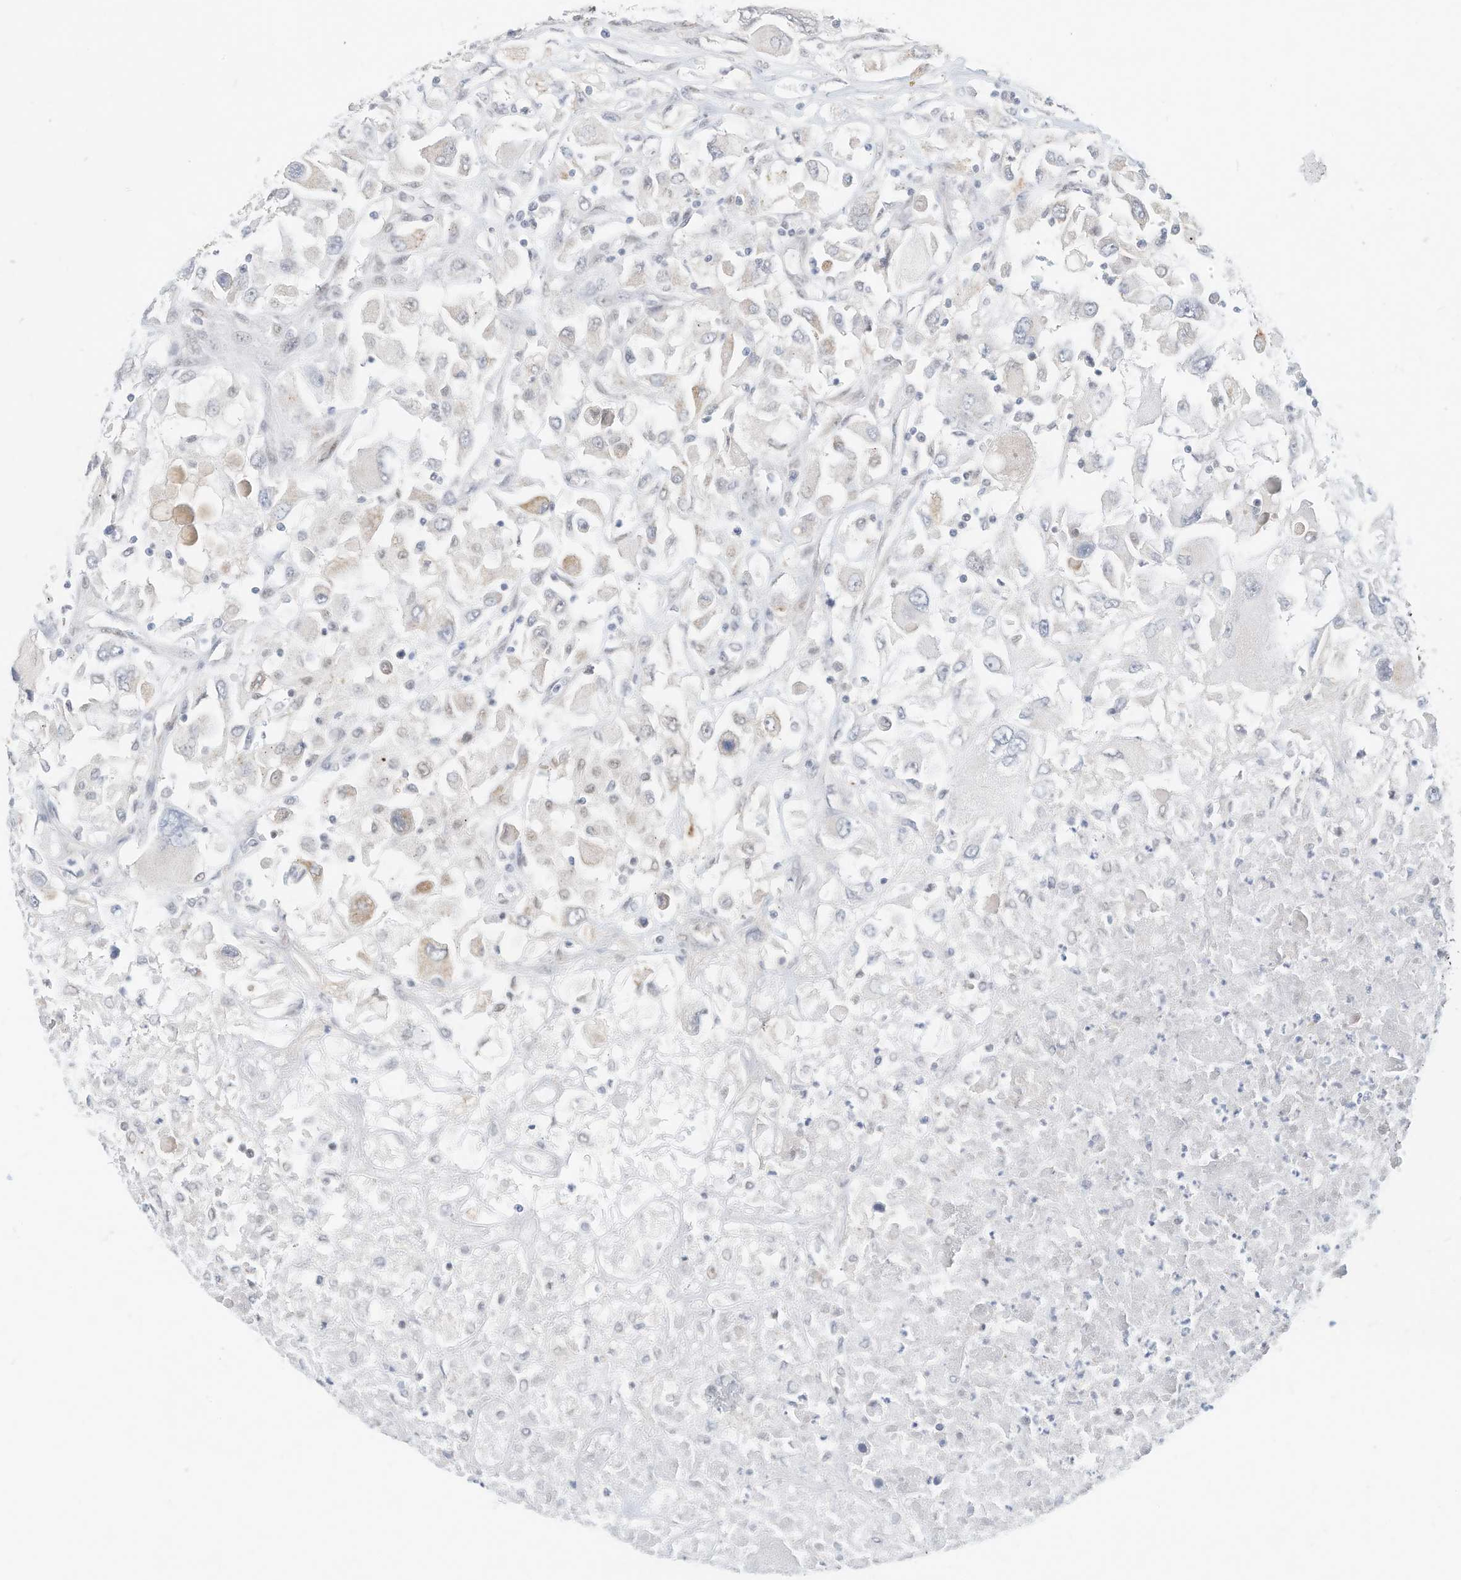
{"staining": {"intensity": "negative", "quantity": "none", "location": "none"}, "tissue": "renal cancer", "cell_type": "Tumor cells", "image_type": "cancer", "snomed": [{"axis": "morphology", "description": "Adenocarcinoma, NOS"}, {"axis": "topography", "description": "Kidney"}], "caption": "This is an IHC photomicrograph of renal adenocarcinoma. There is no staining in tumor cells.", "gene": "OGT", "patient": {"sex": "female", "age": 52}}